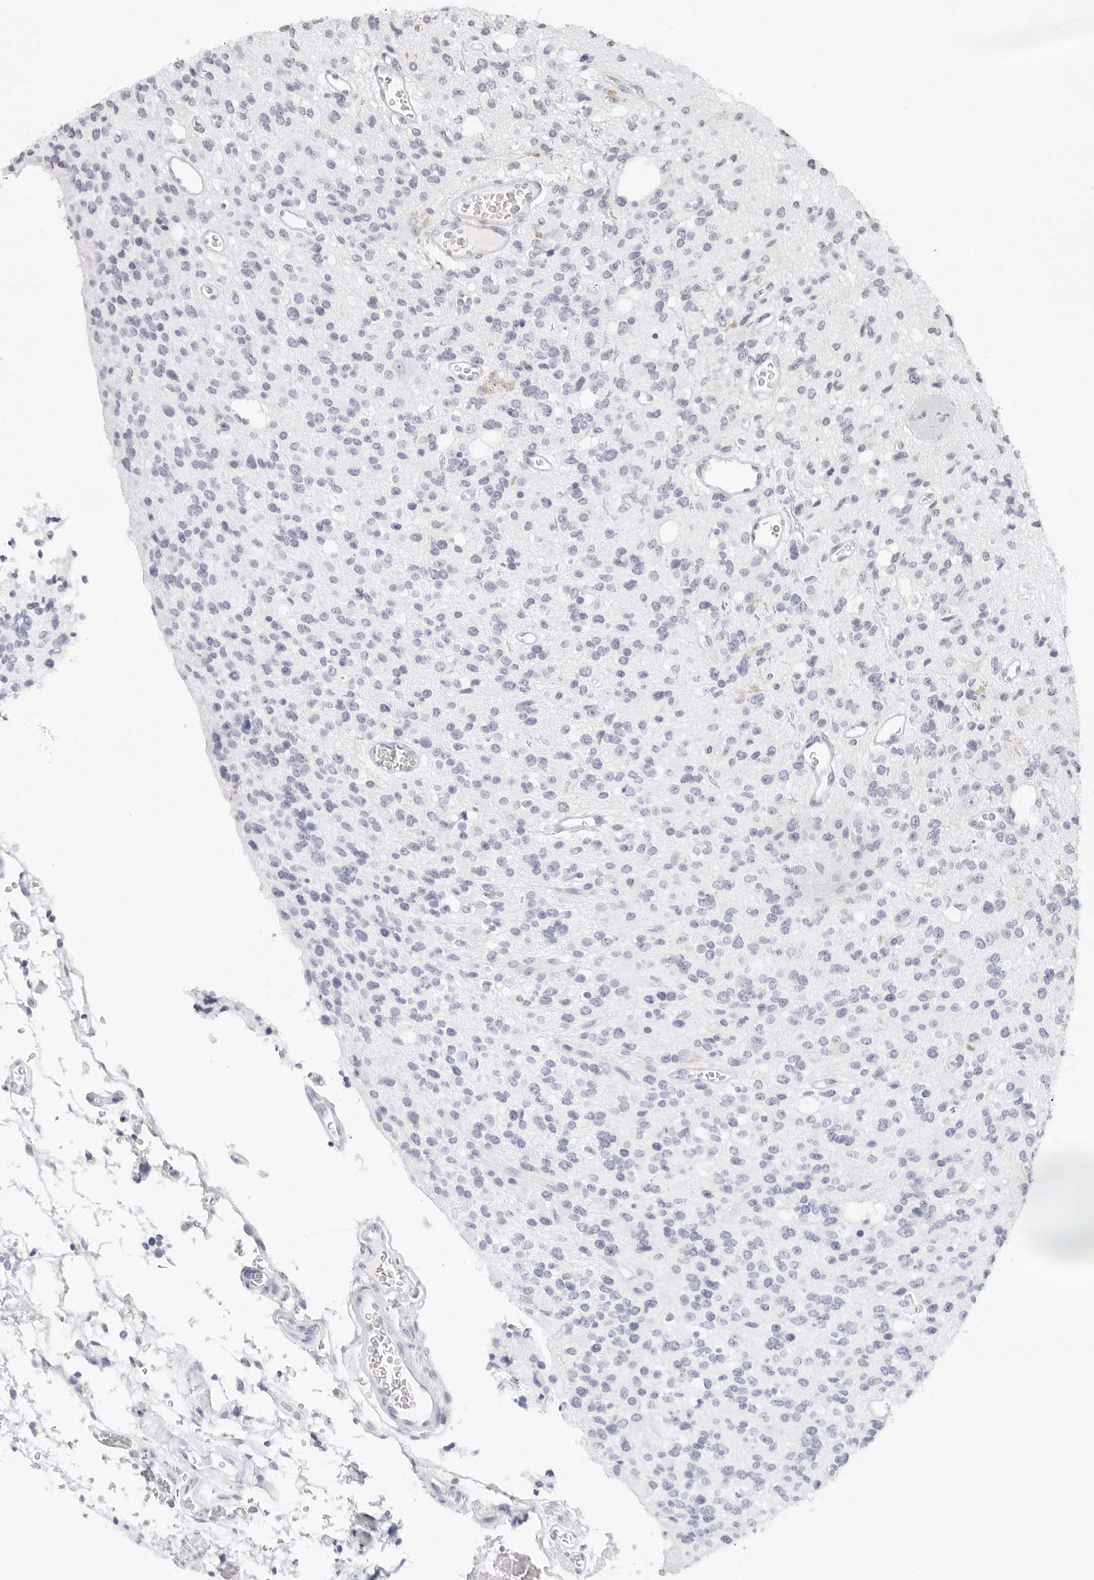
{"staining": {"intensity": "negative", "quantity": "none", "location": "none"}, "tissue": "glioma", "cell_type": "Tumor cells", "image_type": "cancer", "snomed": [{"axis": "morphology", "description": "Glioma, malignant, High grade"}, {"axis": "topography", "description": "Brain"}], "caption": "A micrograph of human malignant high-grade glioma is negative for staining in tumor cells.", "gene": "AGMAT", "patient": {"sex": "male", "age": 34}}